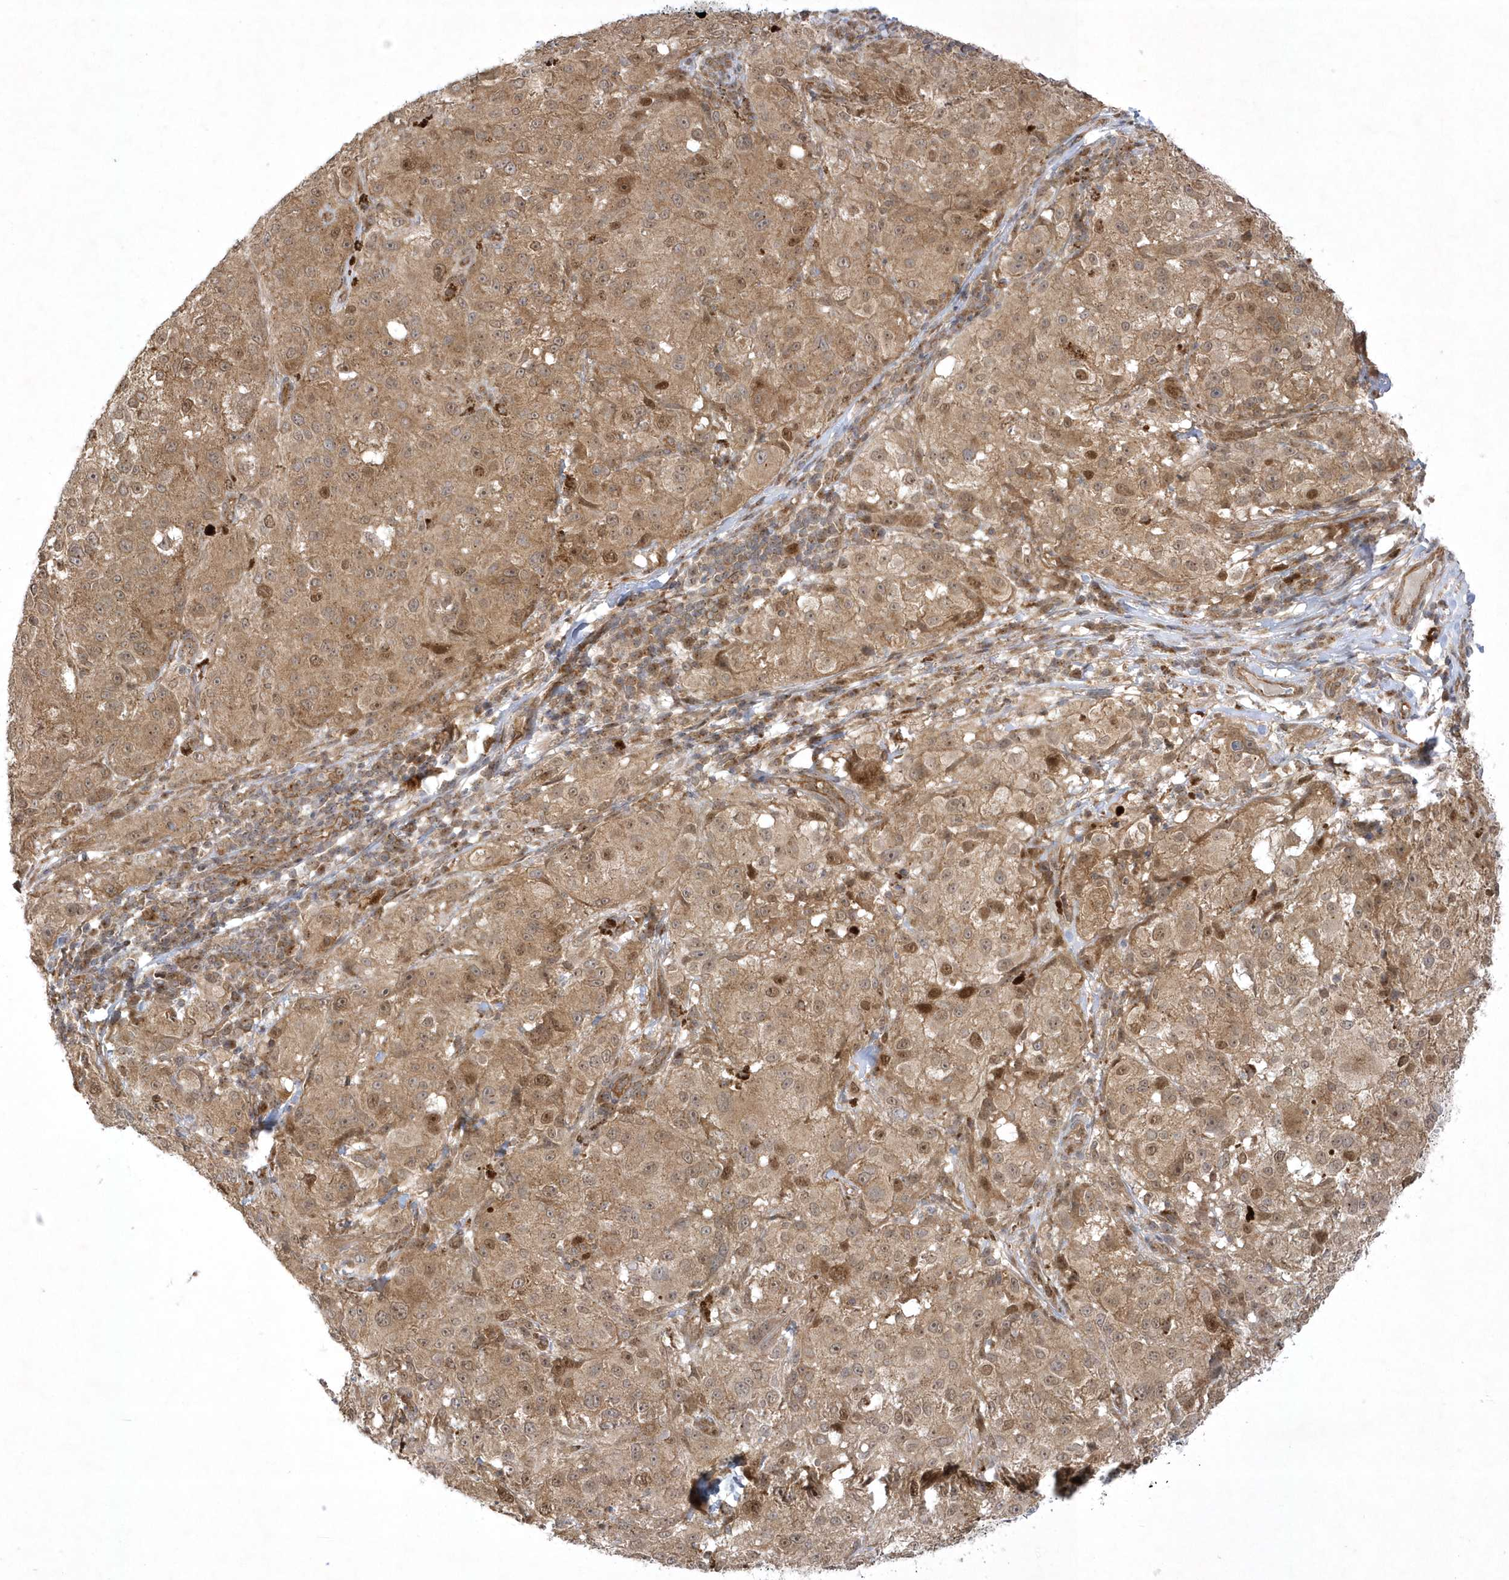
{"staining": {"intensity": "moderate", "quantity": ">75%", "location": "cytoplasmic/membranous,nuclear"}, "tissue": "melanoma", "cell_type": "Tumor cells", "image_type": "cancer", "snomed": [{"axis": "morphology", "description": "Necrosis, NOS"}, {"axis": "morphology", "description": "Malignant melanoma, NOS"}, {"axis": "topography", "description": "Skin"}], "caption": "Immunohistochemistry staining of malignant melanoma, which reveals medium levels of moderate cytoplasmic/membranous and nuclear positivity in about >75% of tumor cells indicating moderate cytoplasmic/membranous and nuclear protein positivity. The staining was performed using DAB (3,3'-diaminobenzidine) (brown) for protein detection and nuclei were counterstained in hematoxylin (blue).", "gene": "NAF1", "patient": {"sex": "female", "age": 87}}